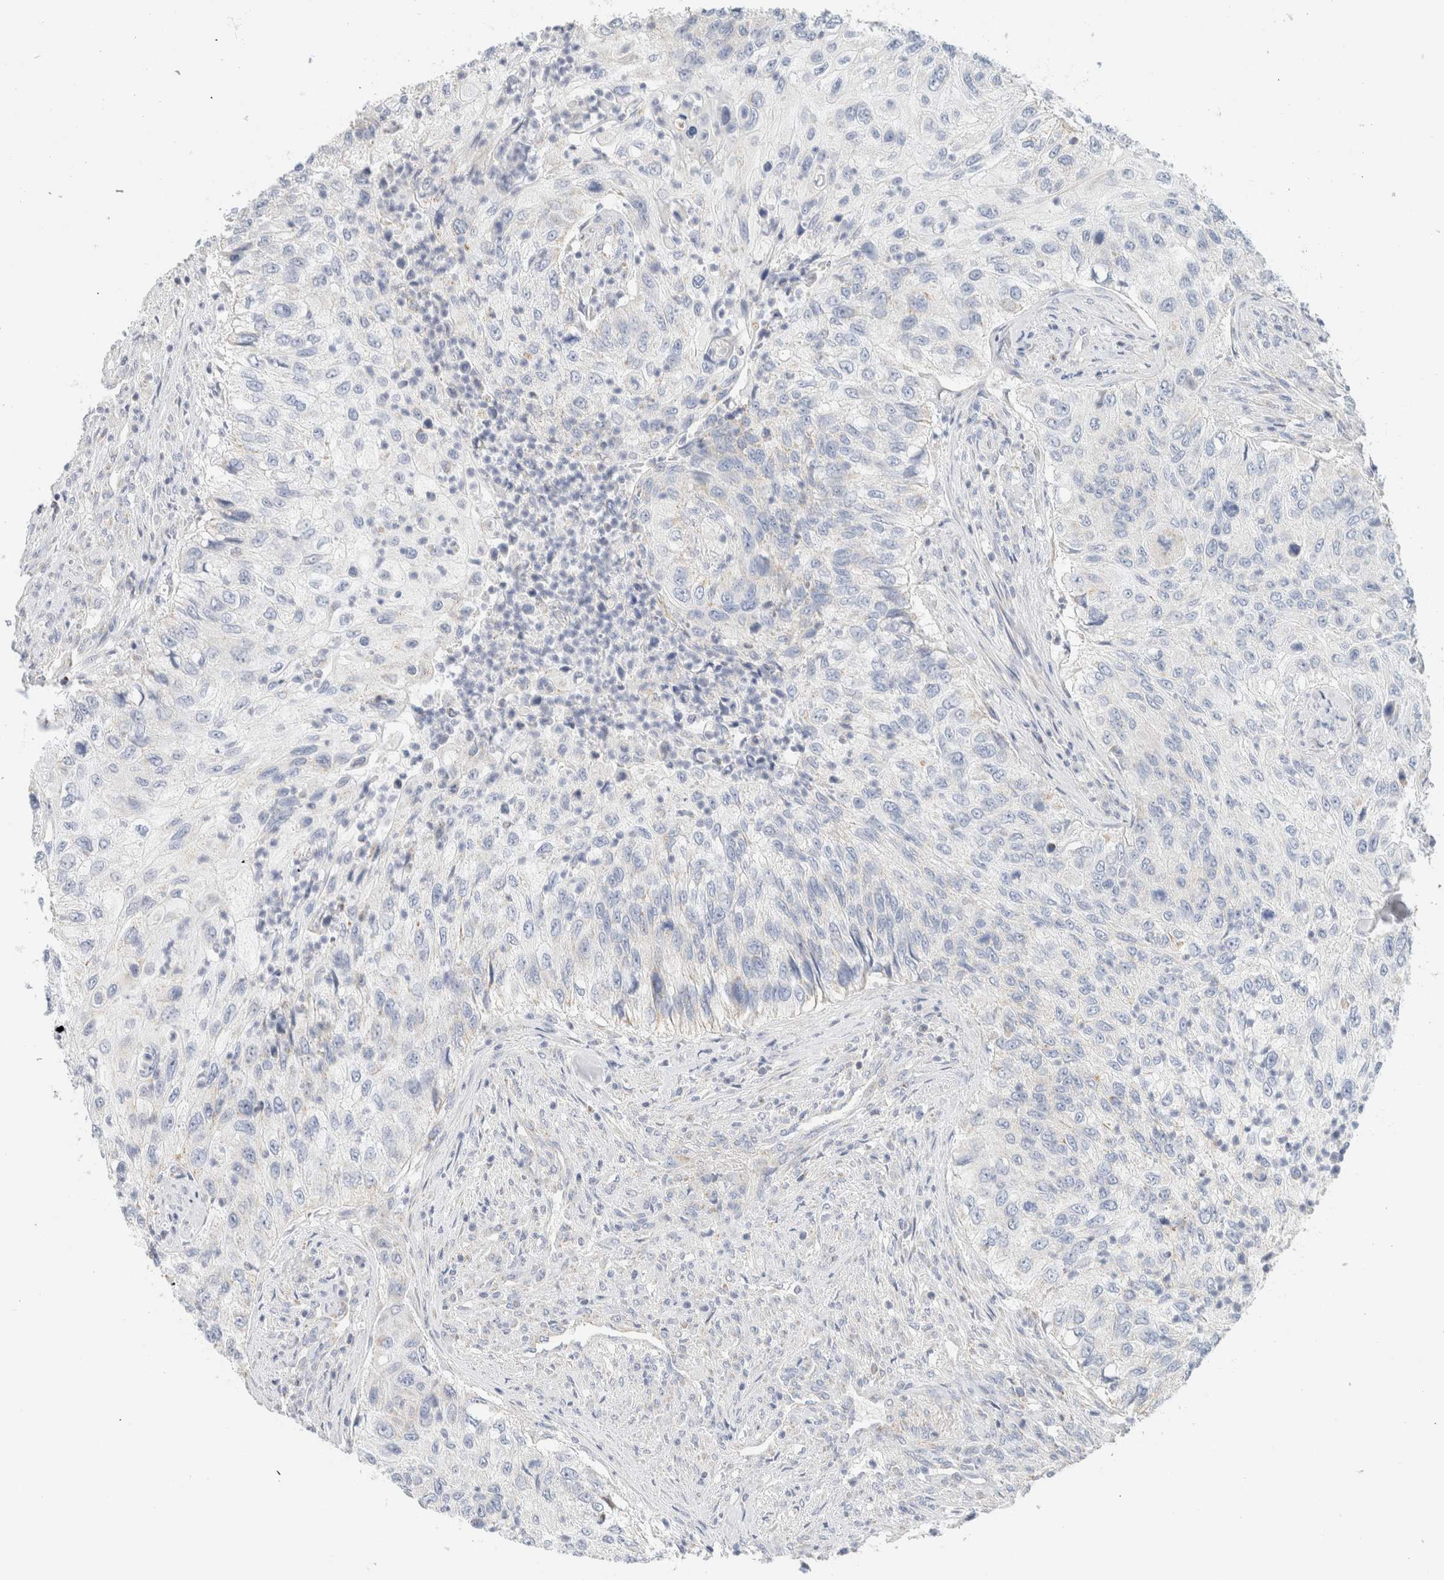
{"staining": {"intensity": "negative", "quantity": "none", "location": "none"}, "tissue": "urothelial cancer", "cell_type": "Tumor cells", "image_type": "cancer", "snomed": [{"axis": "morphology", "description": "Urothelial carcinoma, High grade"}, {"axis": "topography", "description": "Urinary bladder"}], "caption": "Protein analysis of high-grade urothelial carcinoma displays no significant staining in tumor cells. Brightfield microscopy of IHC stained with DAB (brown) and hematoxylin (blue), captured at high magnification.", "gene": "HDHD3", "patient": {"sex": "female", "age": 60}}